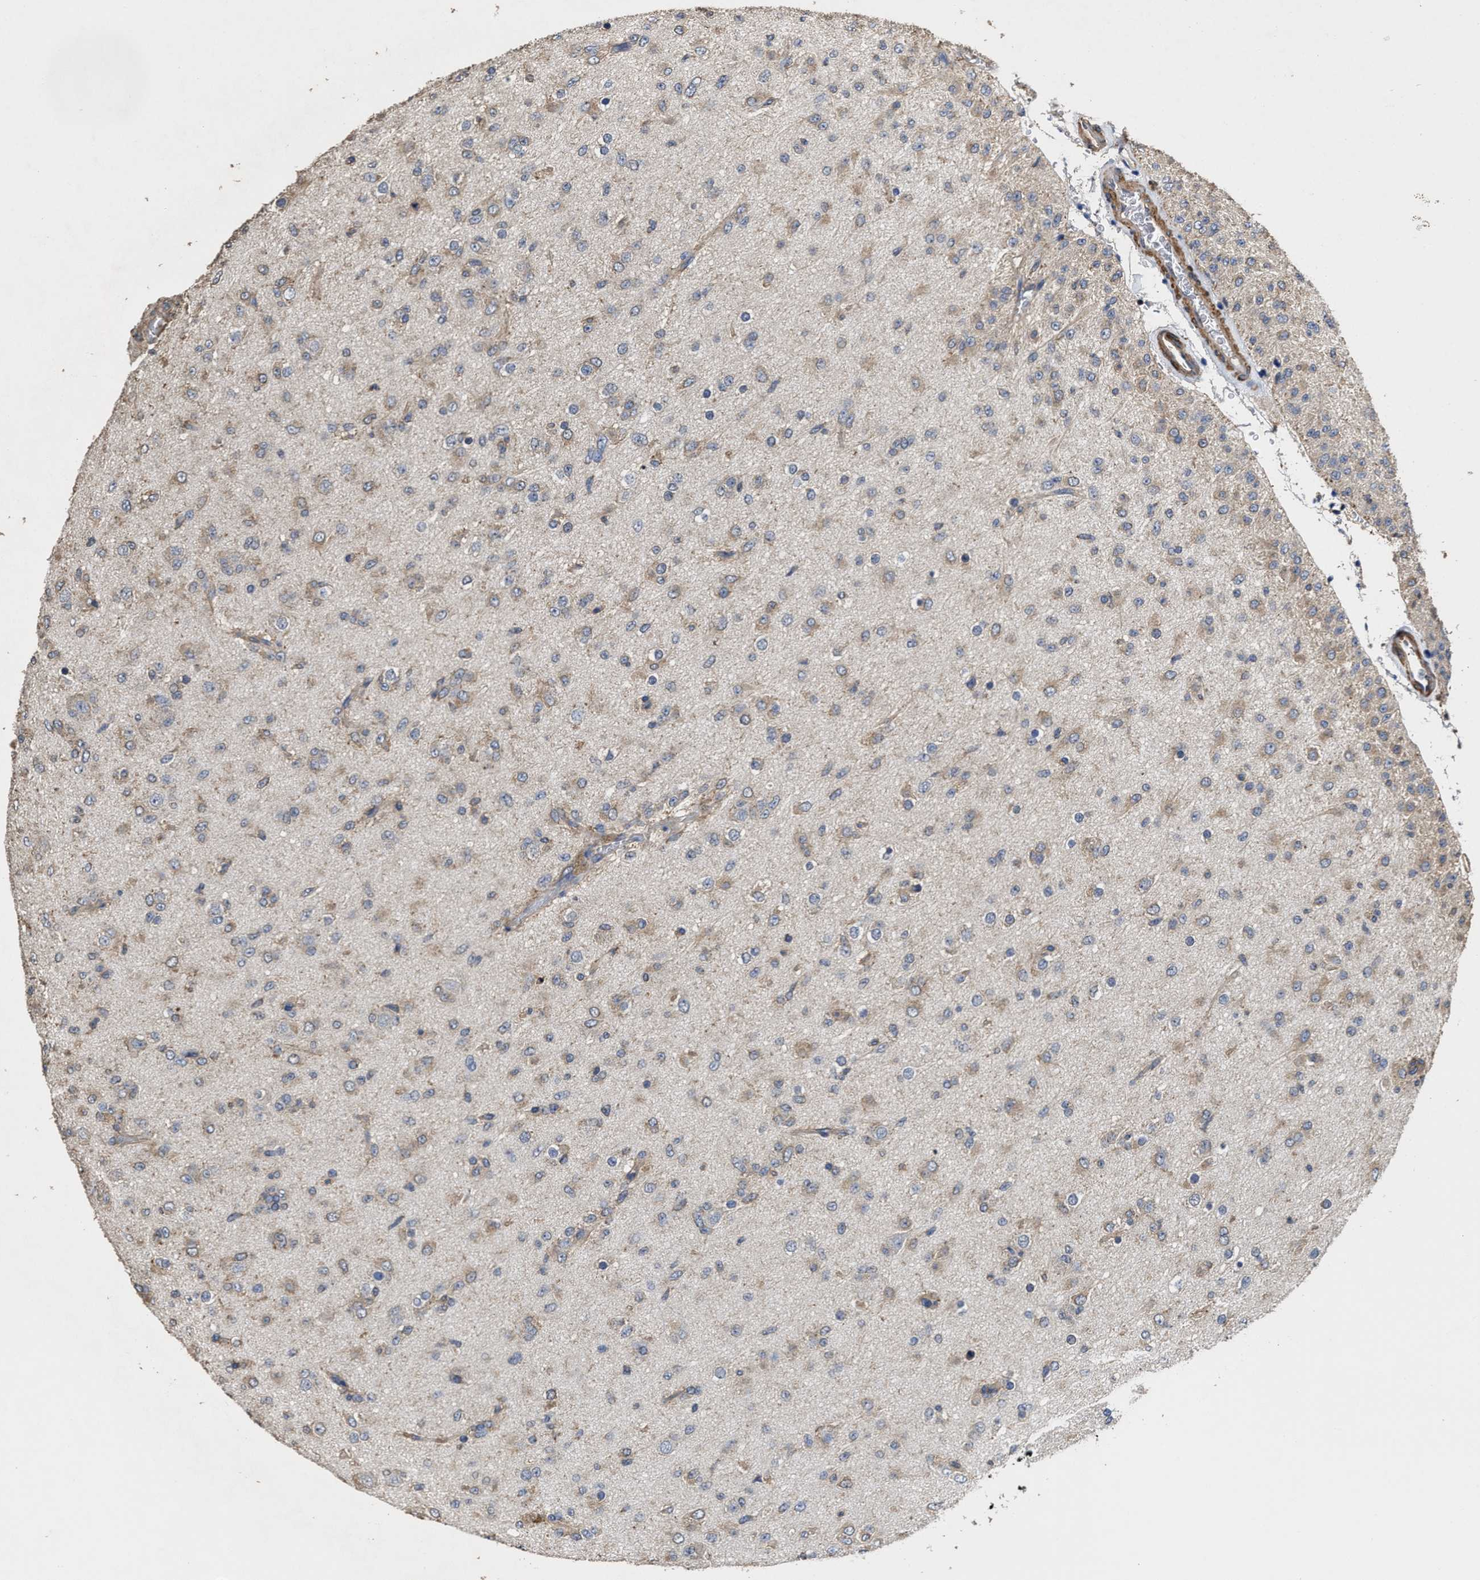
{"staining": {"intensity": "weak", "quantity": ">75%", "location": "cytoplasmic/membranous"}, "tissue": "glioma", "cell_type": "Tumor cells", "image_type": "cancer", "snomed": [{"axis": "morphology", "description": "Glioma, malignant, Low grade"}, {"axis": "topography", "description": "Brain"}], "caption": "Tumor cells show weak cytoplasmic/membranous staining in approximately >75% of cells in malignant glioma (low-grade).", "gene": "SFXN4", "patient": {"sex": "male", "age": 65}}